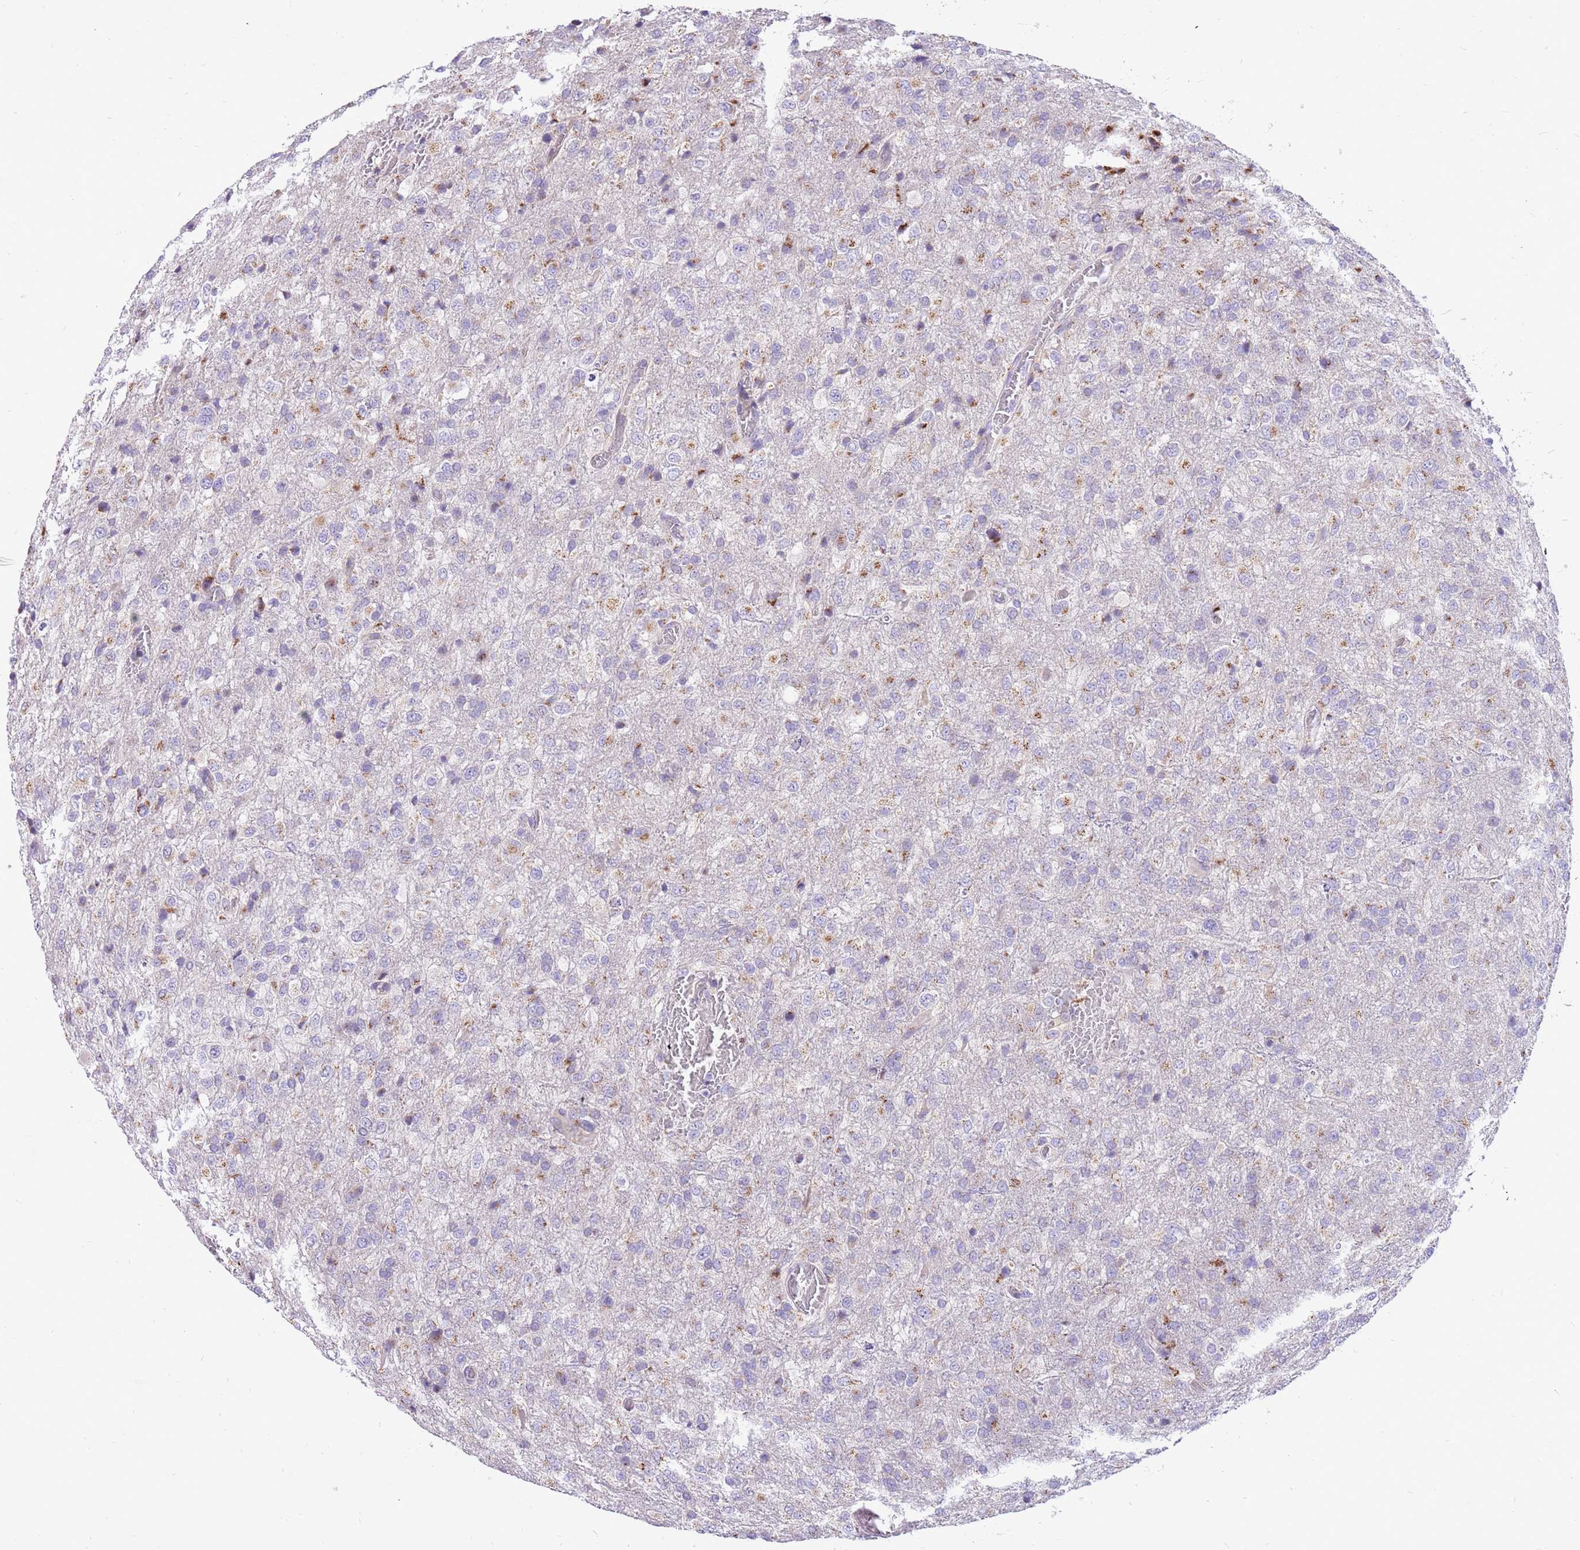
{"staining": {"intensity": "moderate", "quantity": "25%-75%", "location": "cytoplasmic/membranous"}, "tissue": "glioma", "cell_type": "Tumor cells", "image_type": "cancer", "snomed": [{"axis": "morphology", "description": "Glioma, malignant, High grade"}, {"axis": "topography", "description": "Brain"}], "caption": "Immunohistochemistry of malignant glioma (high-grade) reveals medium levels of moderate cytoplasmic/membranous positivity in about 25%-75% of tumor cells. (IHC, brightfield microscopy, high magnification).", "gene": "COX17", "patient": {"sex": "female", "age": 74}}